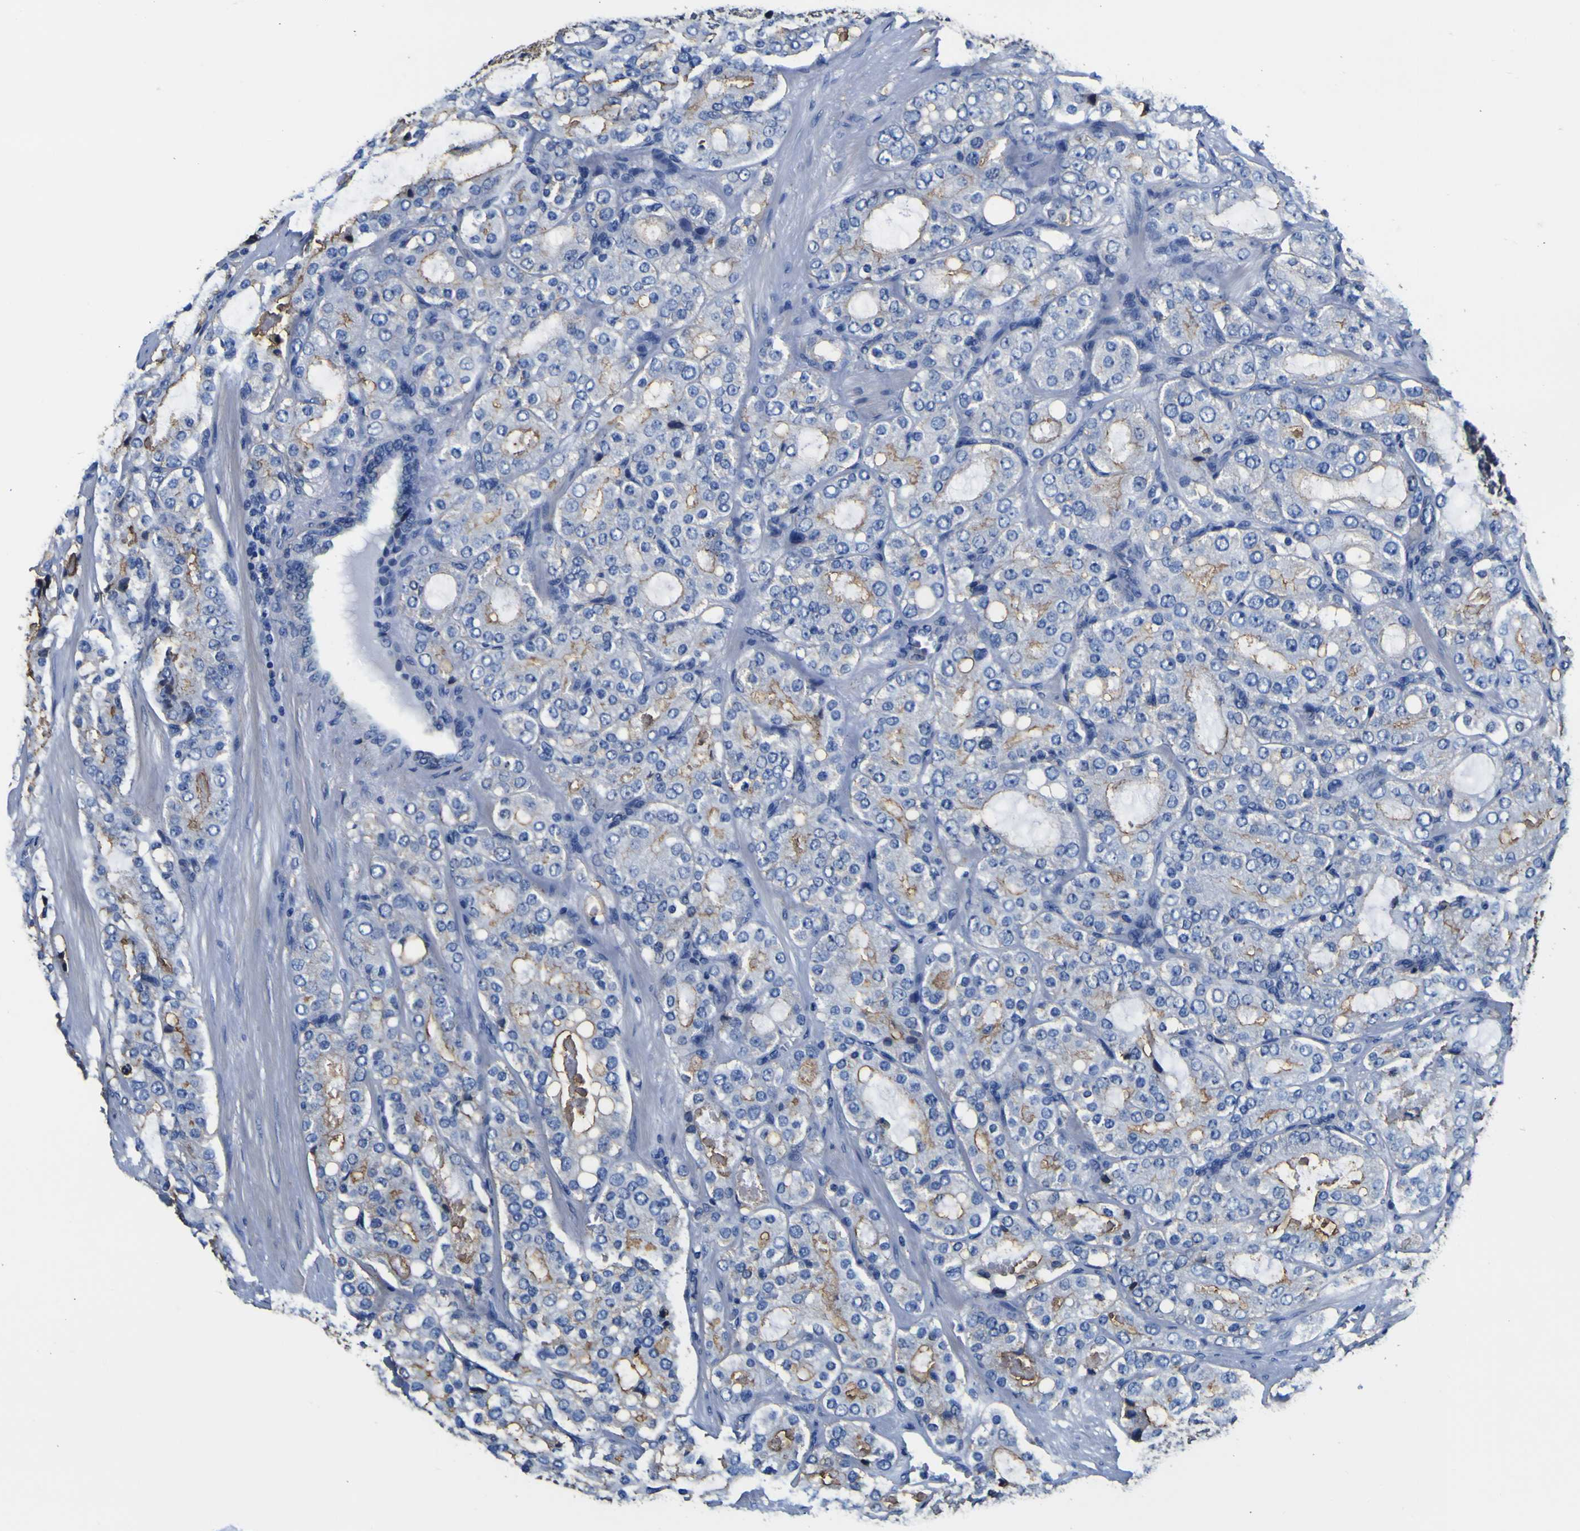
{"staining": {"intensity": "moderate", "quantity": "25%-75%", "location": "cytoplasmic/membranous"}, "tissue": "prostate cancer", "cell_type": "Tumor cells", "image_type": "cancer", "snomed": [{"axis": "morphology", "description": "Adenocarcinoma, High grade"}, {"axis": "topography", "description": "Prostate"}], "caption": "Human prostate cancer stained with a brown dye demonstrates moderate cytoplasmic/membranous positive expression in about 25%-75% of tumor cells.", "gene": "PXDN", "patient": {"sex": "male", "age": 65}}